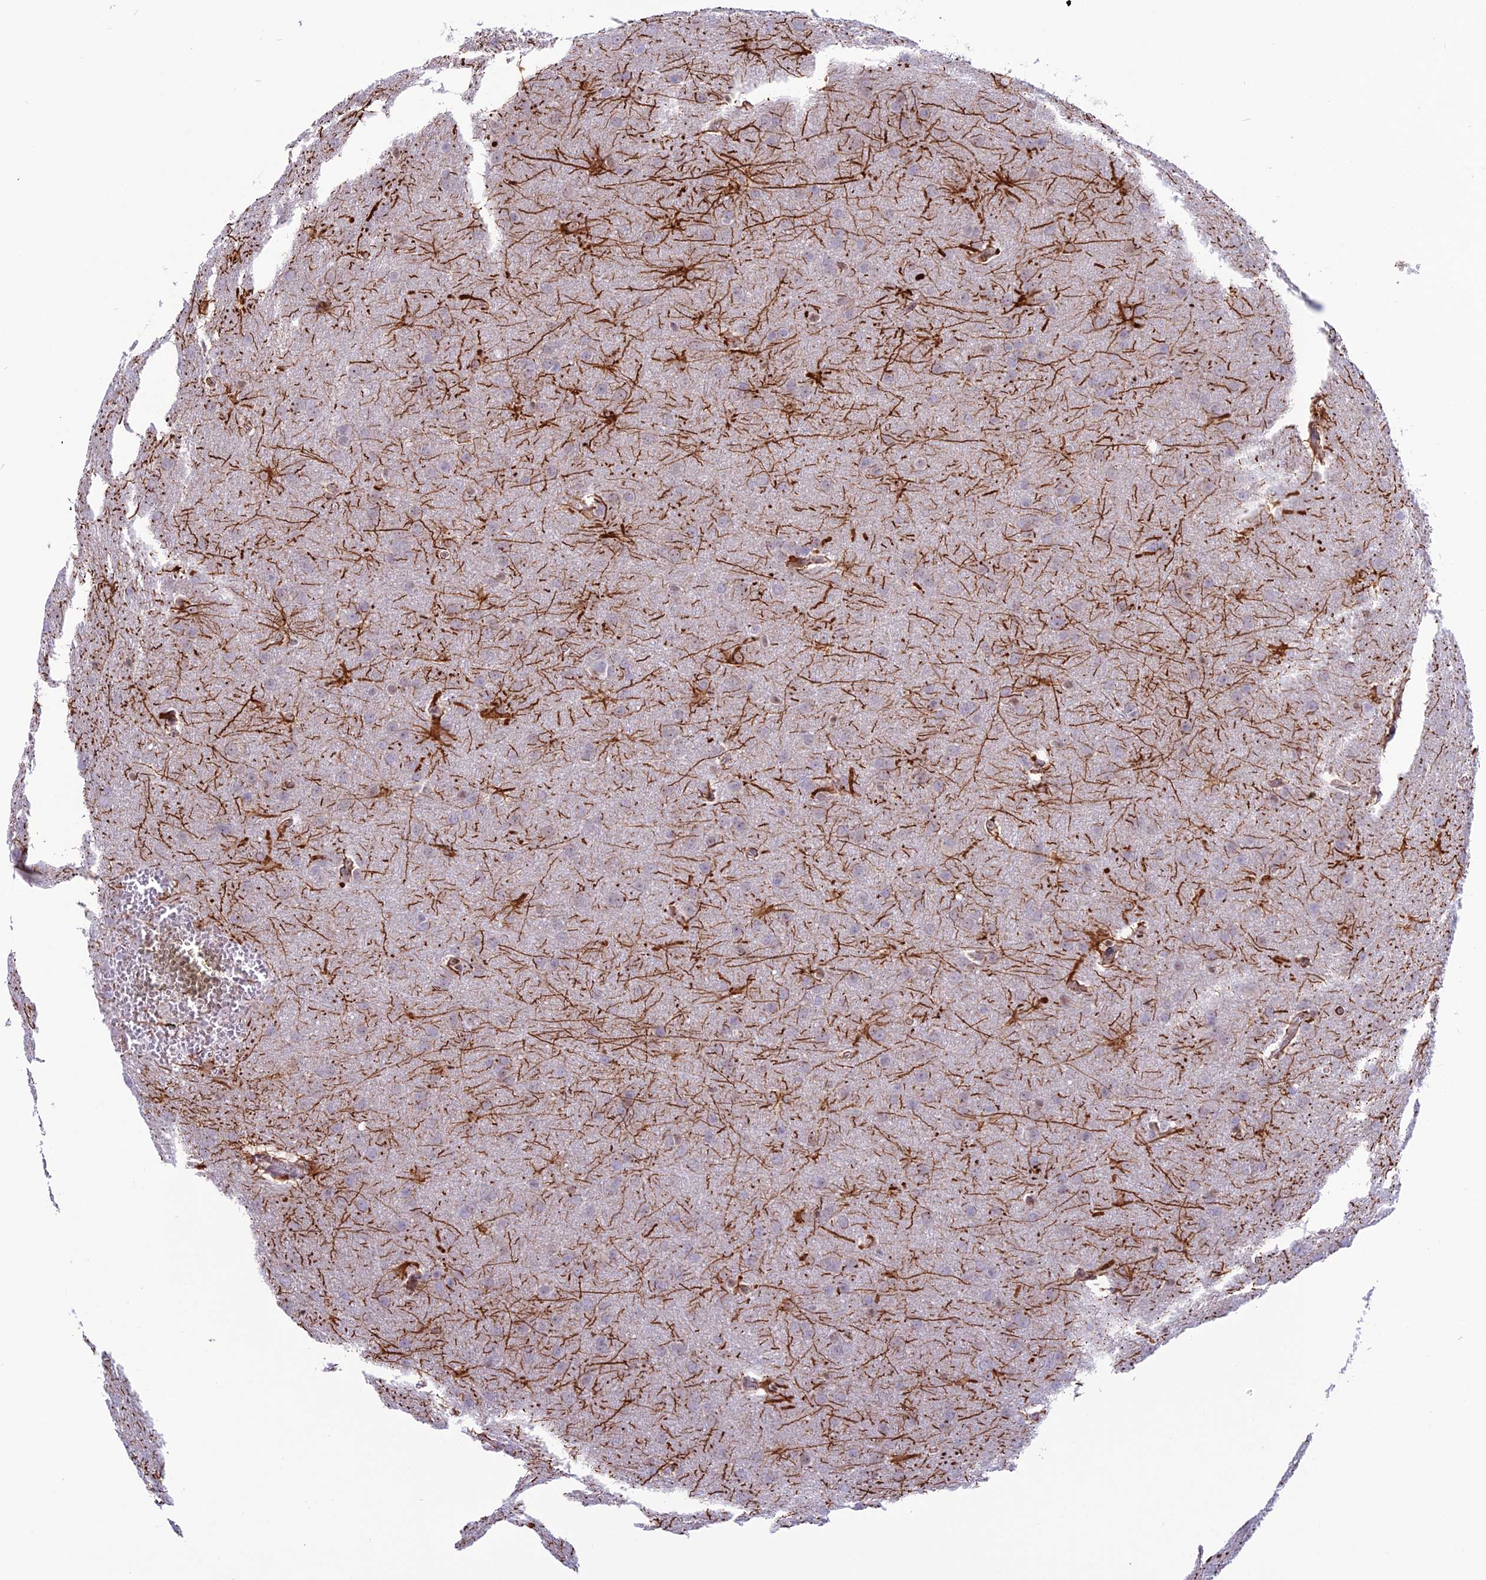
{"staining": {"intensity": "negative", "quantity": "none", "location": "none"}, "tissue": "glioma", "cell_type": "Tumor cells", "image_type": "cancer", "snomed": [{"axis": "morphology", "description": "Glioma, malignant, Low grade"}, {"axis": "topography", "description": "Brain"}], "caption": "Photomicrograph shows no significant protein expression in tumor cells of malignant glioma (low-grade).", "gene": "MIS12", "patient": {"sex": "female", "age": 32}}